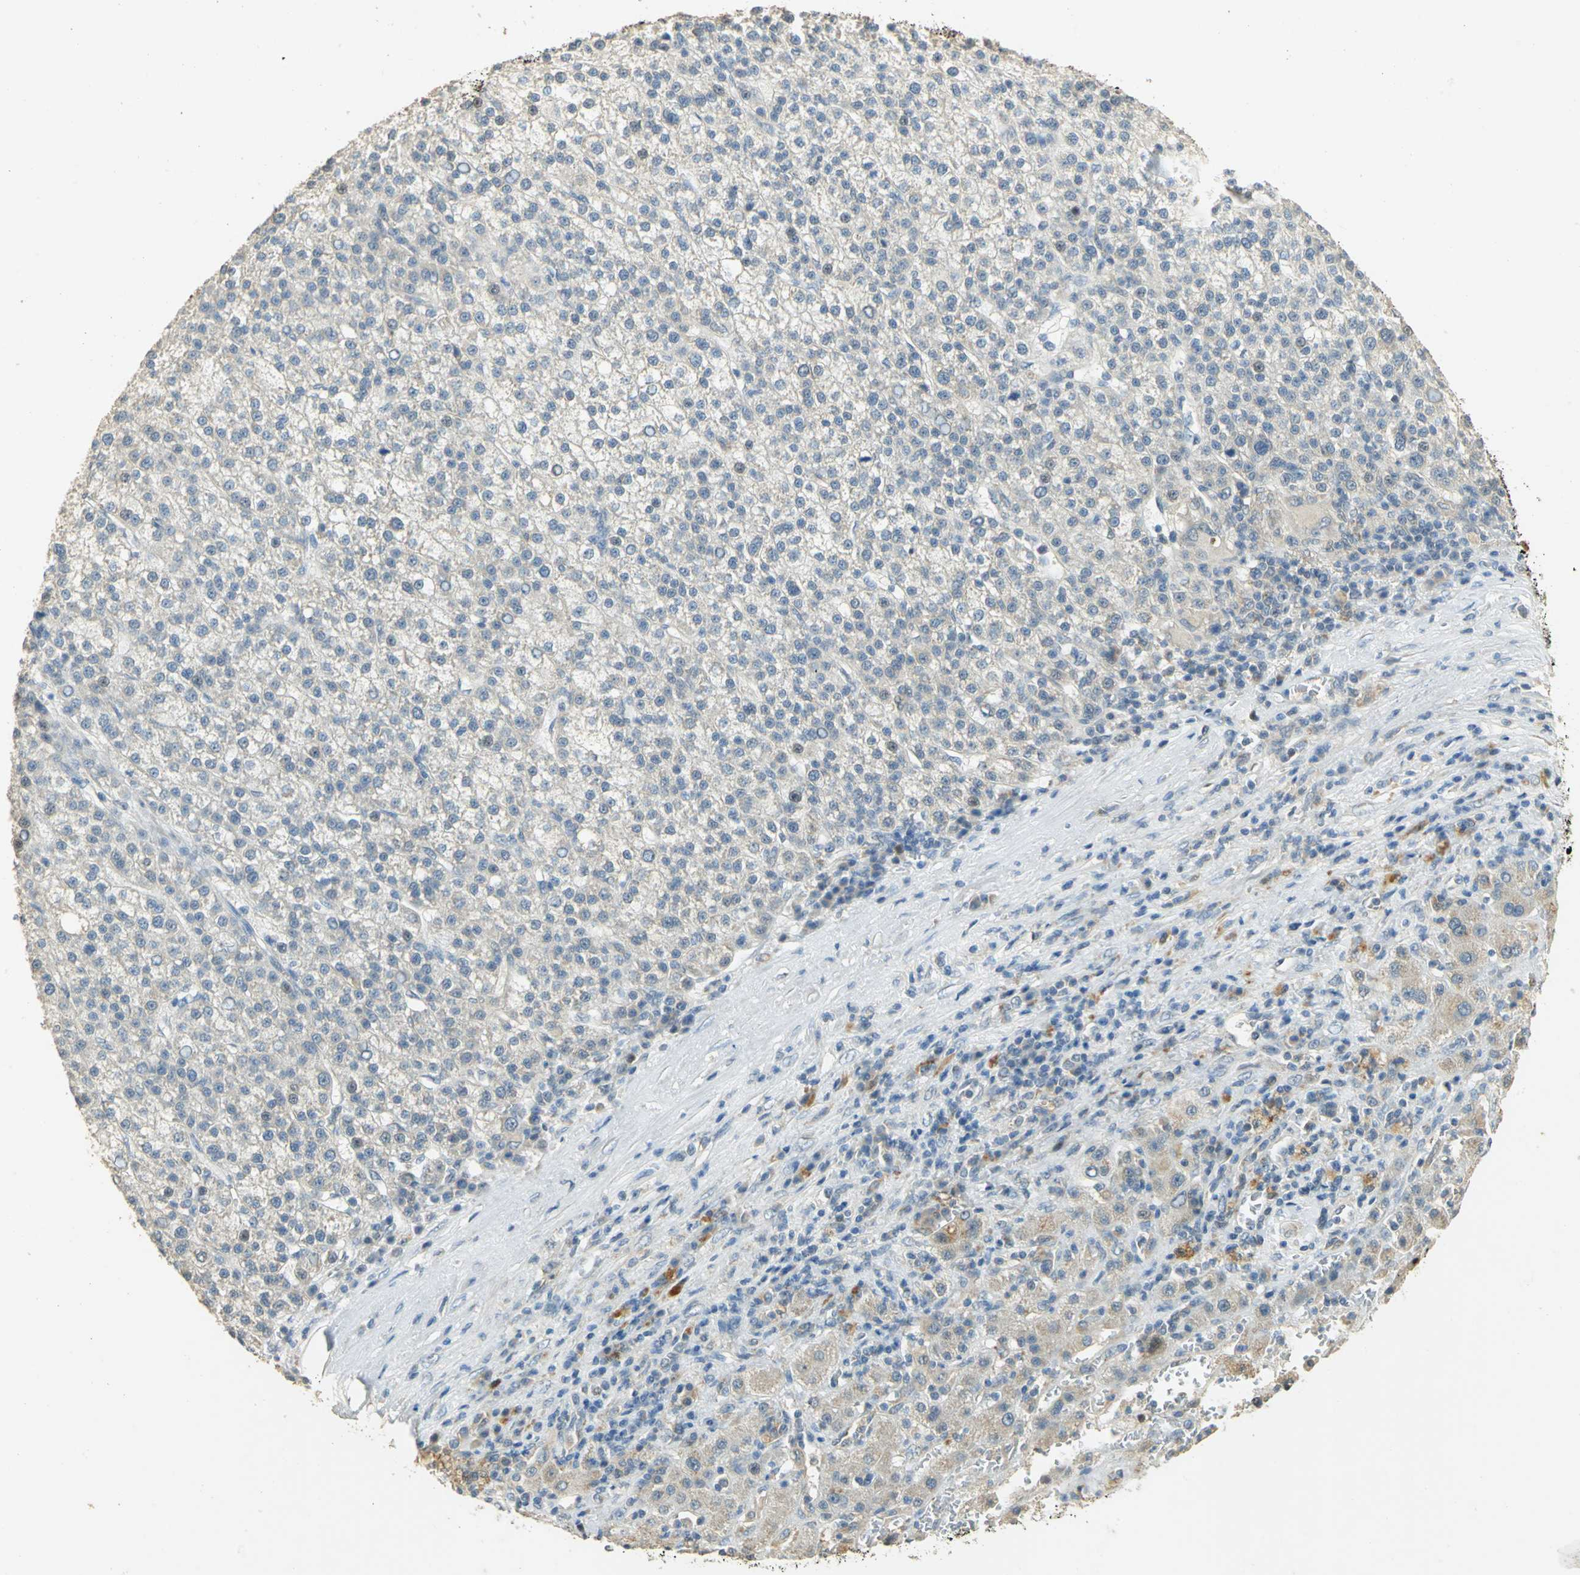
{"staining": {"intensity": "weak", "quantity": ">75%", "location": "cytoplasmic/membranous"}, "tissue": "liver cancer", "cell_type": "Tumor cells", "image_type": "cancer", "snomed": [{"axis": "morphology", "description": "Carcinoma, Hepatocellular, NOS"}, {"axis": "topography", "description": "Liver"}], "caption": "High-magnification brightfield microscopy of liver cancer (hepatocellular carcinoma) stained with DAB (3,3'-diaminobenzidine) (brown) and counterstained with hematoxylin (blue). tumor cells exhibit weak cytoplasmic/membranous expression is seen in approximately>75% of cells. (DAB (3,3'-diaminobenzidine) = brown stain, brightfield microscopy at high magnification).", "gene": "HDHD5", "patient": {"sex": "female", "age": 58}}